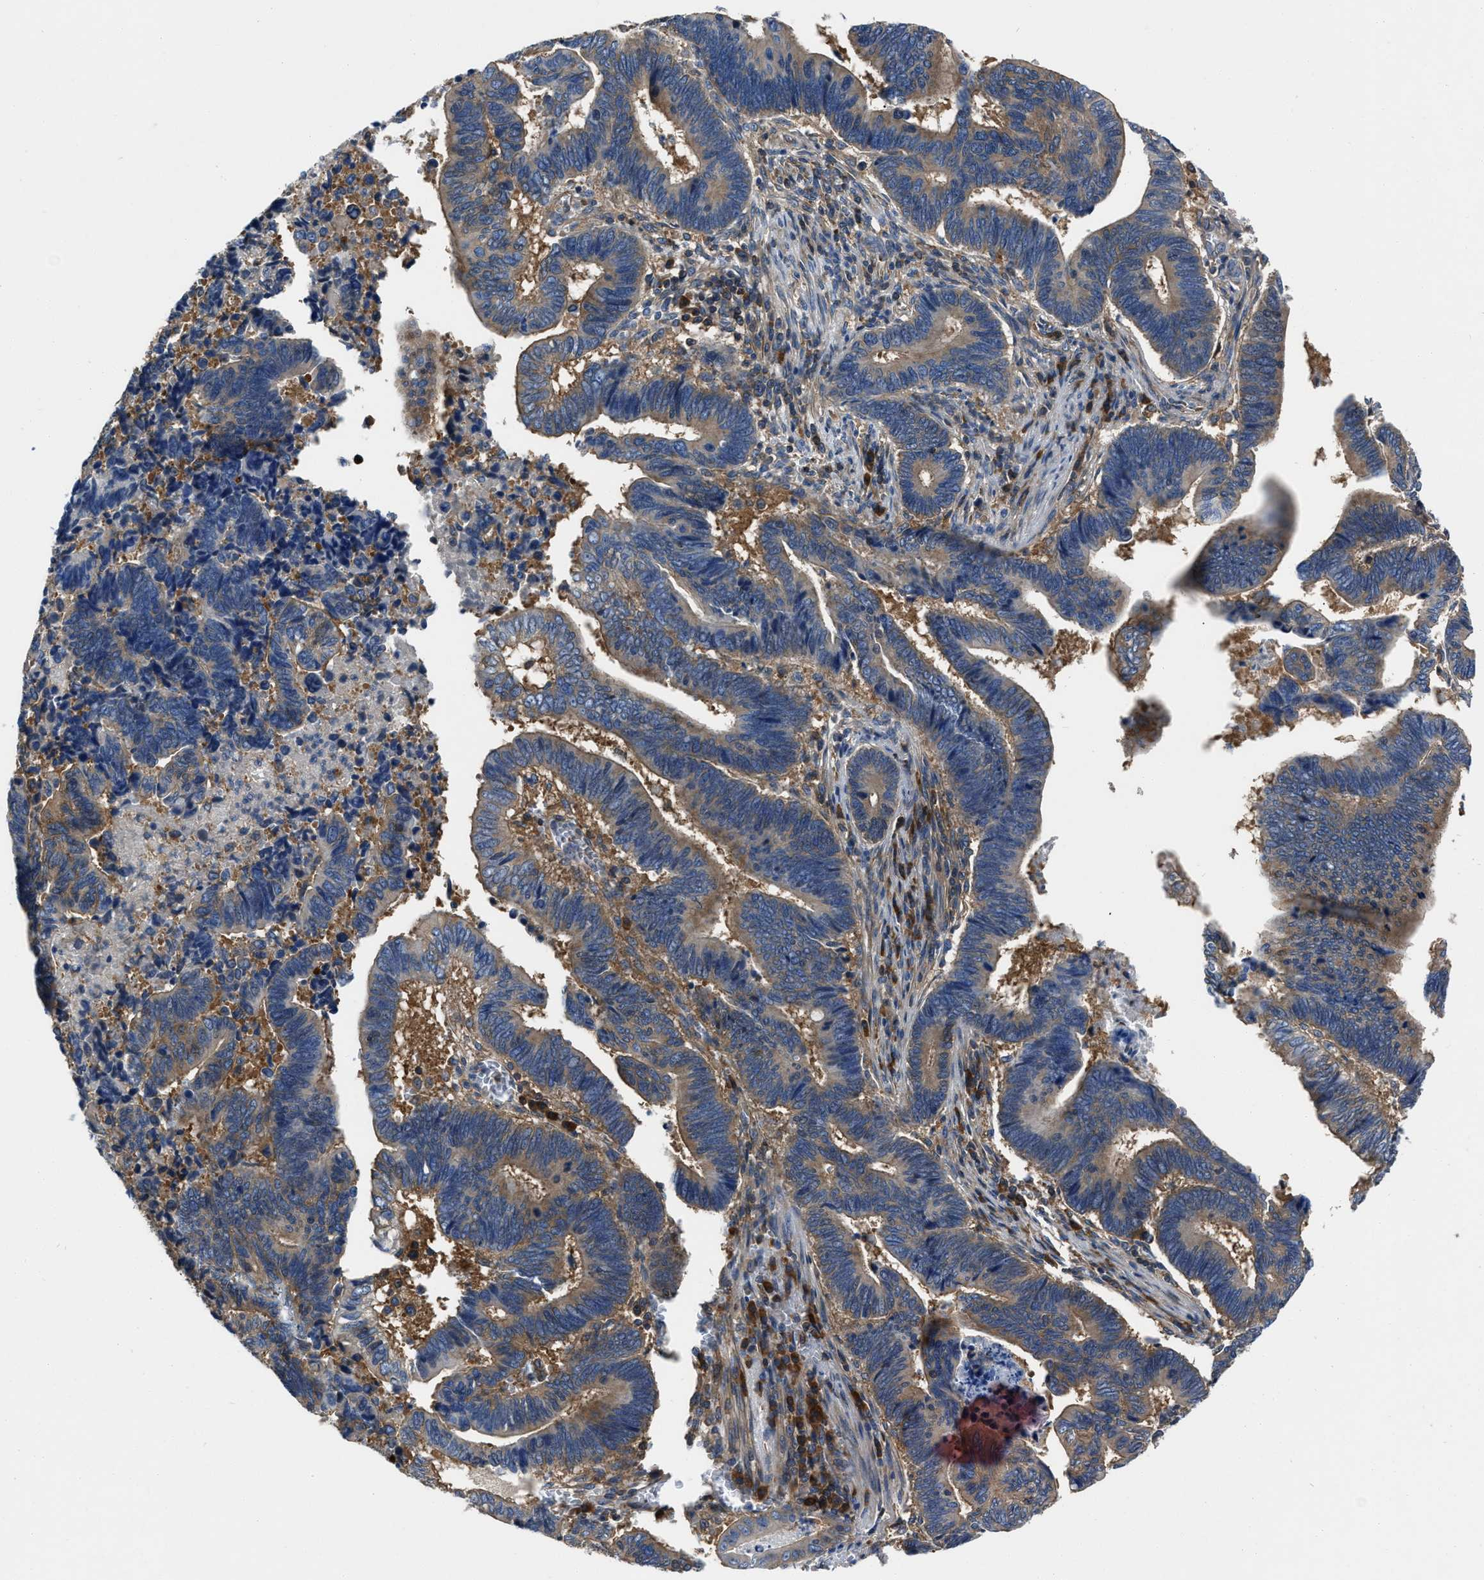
{"staining": {"intensity": "weak", "quantity": ">75%", "location": "cytoplasmic/membranous"}, "tissue": "pancreatic cancer", "cell_type": "Tumor cells", "image_type": "cancer", "snomed": [{"axis": "morphology", "description": "Adenocarcinoma, NOS"}, {"axis": "topography", "description": "Pancreas"}], "caption": "Protein staining displays weak cytoplasmic/membranous staining in about >75% of tumor cells in pancreatic adenocarcinoma.", "gene": "YARS1", "patient": {"sex": "female", "age": 70}}